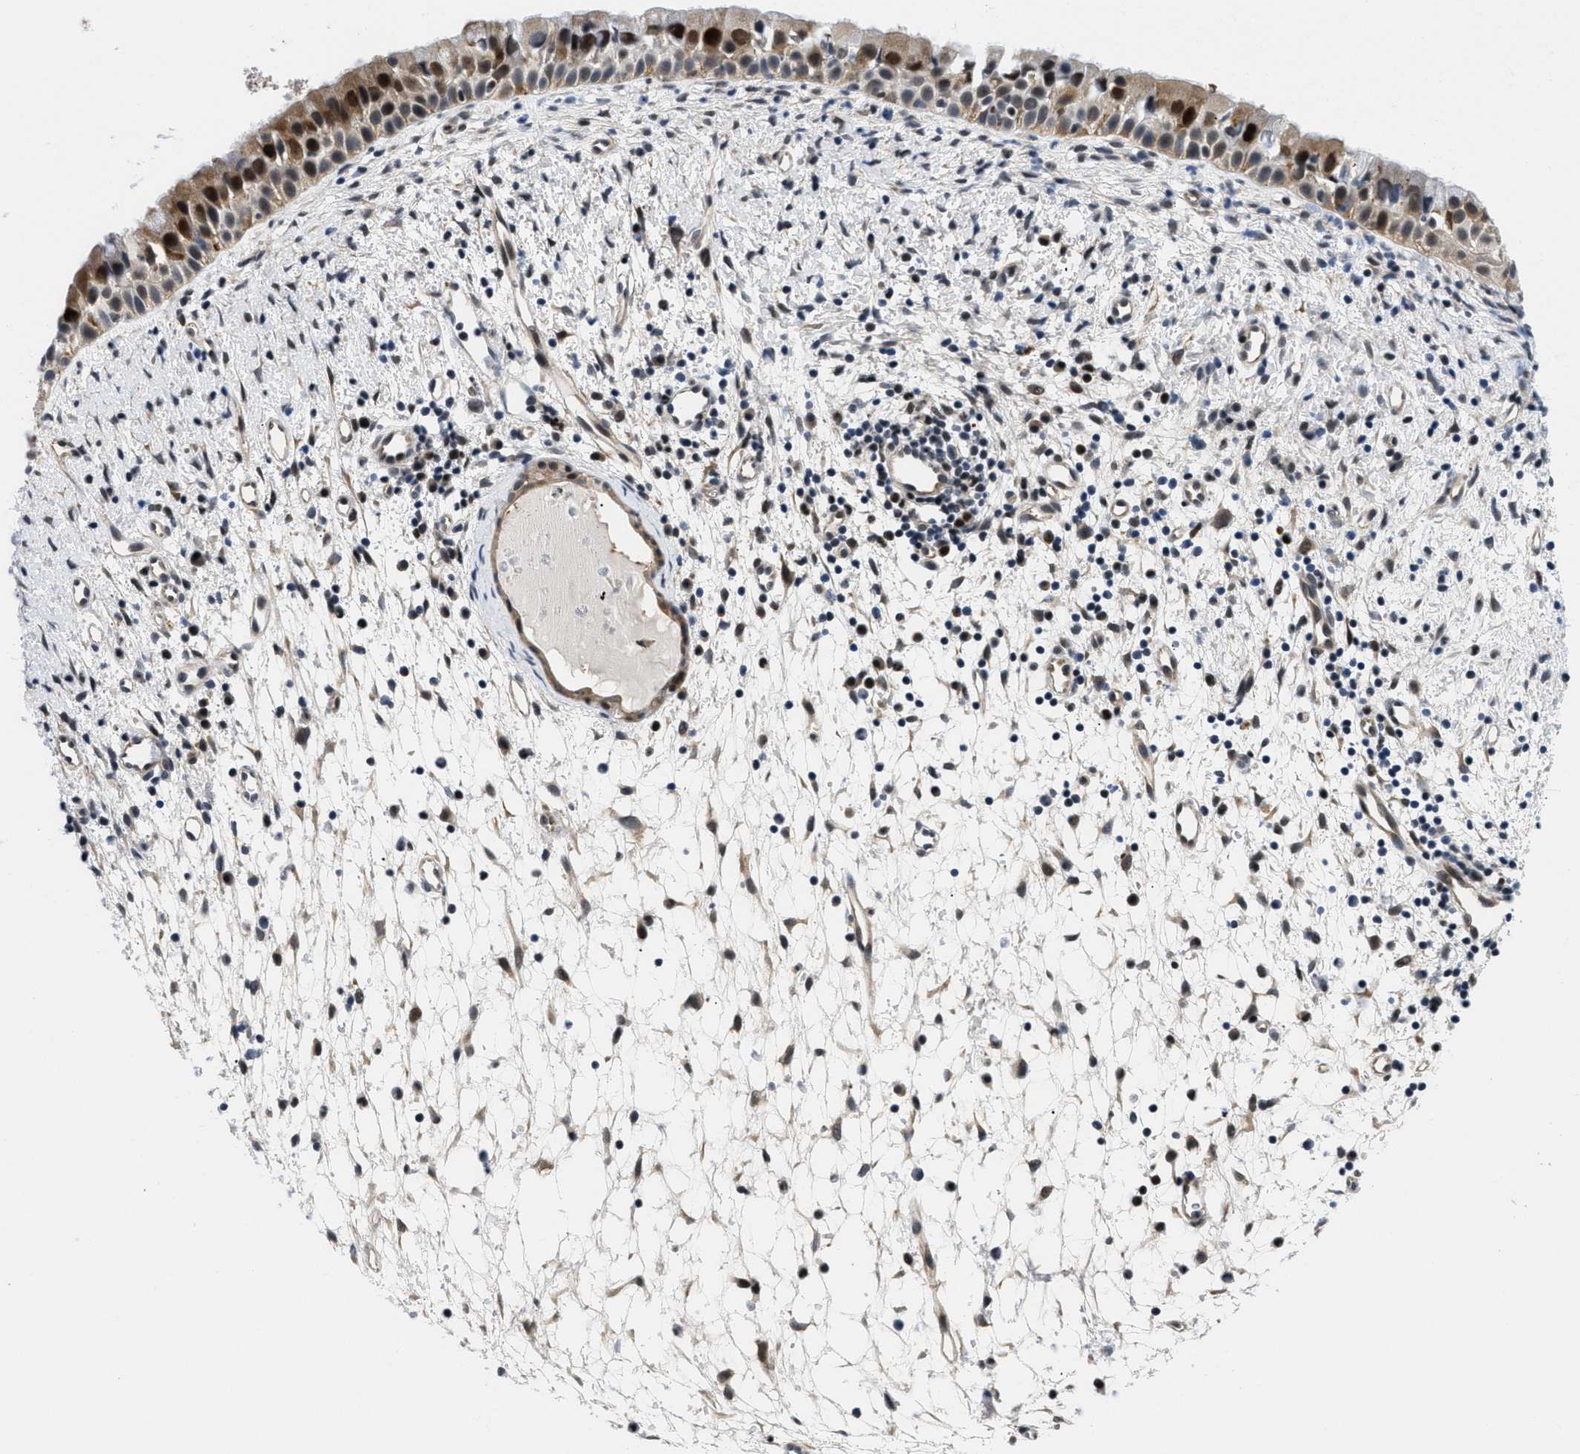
{"staining": {"intensity": "strong", "quantity": ">75%", "location": "cytoplasmic/membranous,nuclear"}, "tissue": "nasopharynx", "cell_type": "Respiratory epithelial cells", "image_type": "normal", "snomed": [{"axis": "morphology", "description": "Normal tissue, NOS"}, {"axis": "topography", "description": "Nasopharynx"}], "caption": "Immunohistochemistry (IHC) histopathology image of normal nasopharynx: nasopharynx stained using immunohistochemistry (IHC) exhibits high levels of strong protein expression localized specifically in the cytoplasmic/membranous,nuclear of respiratory epithelial cells, appearing as a cytoplasmic/membranous,nuclear brown color.", "gene": "SLC29A2", "patient": {"sex": "male", "age": 22}}